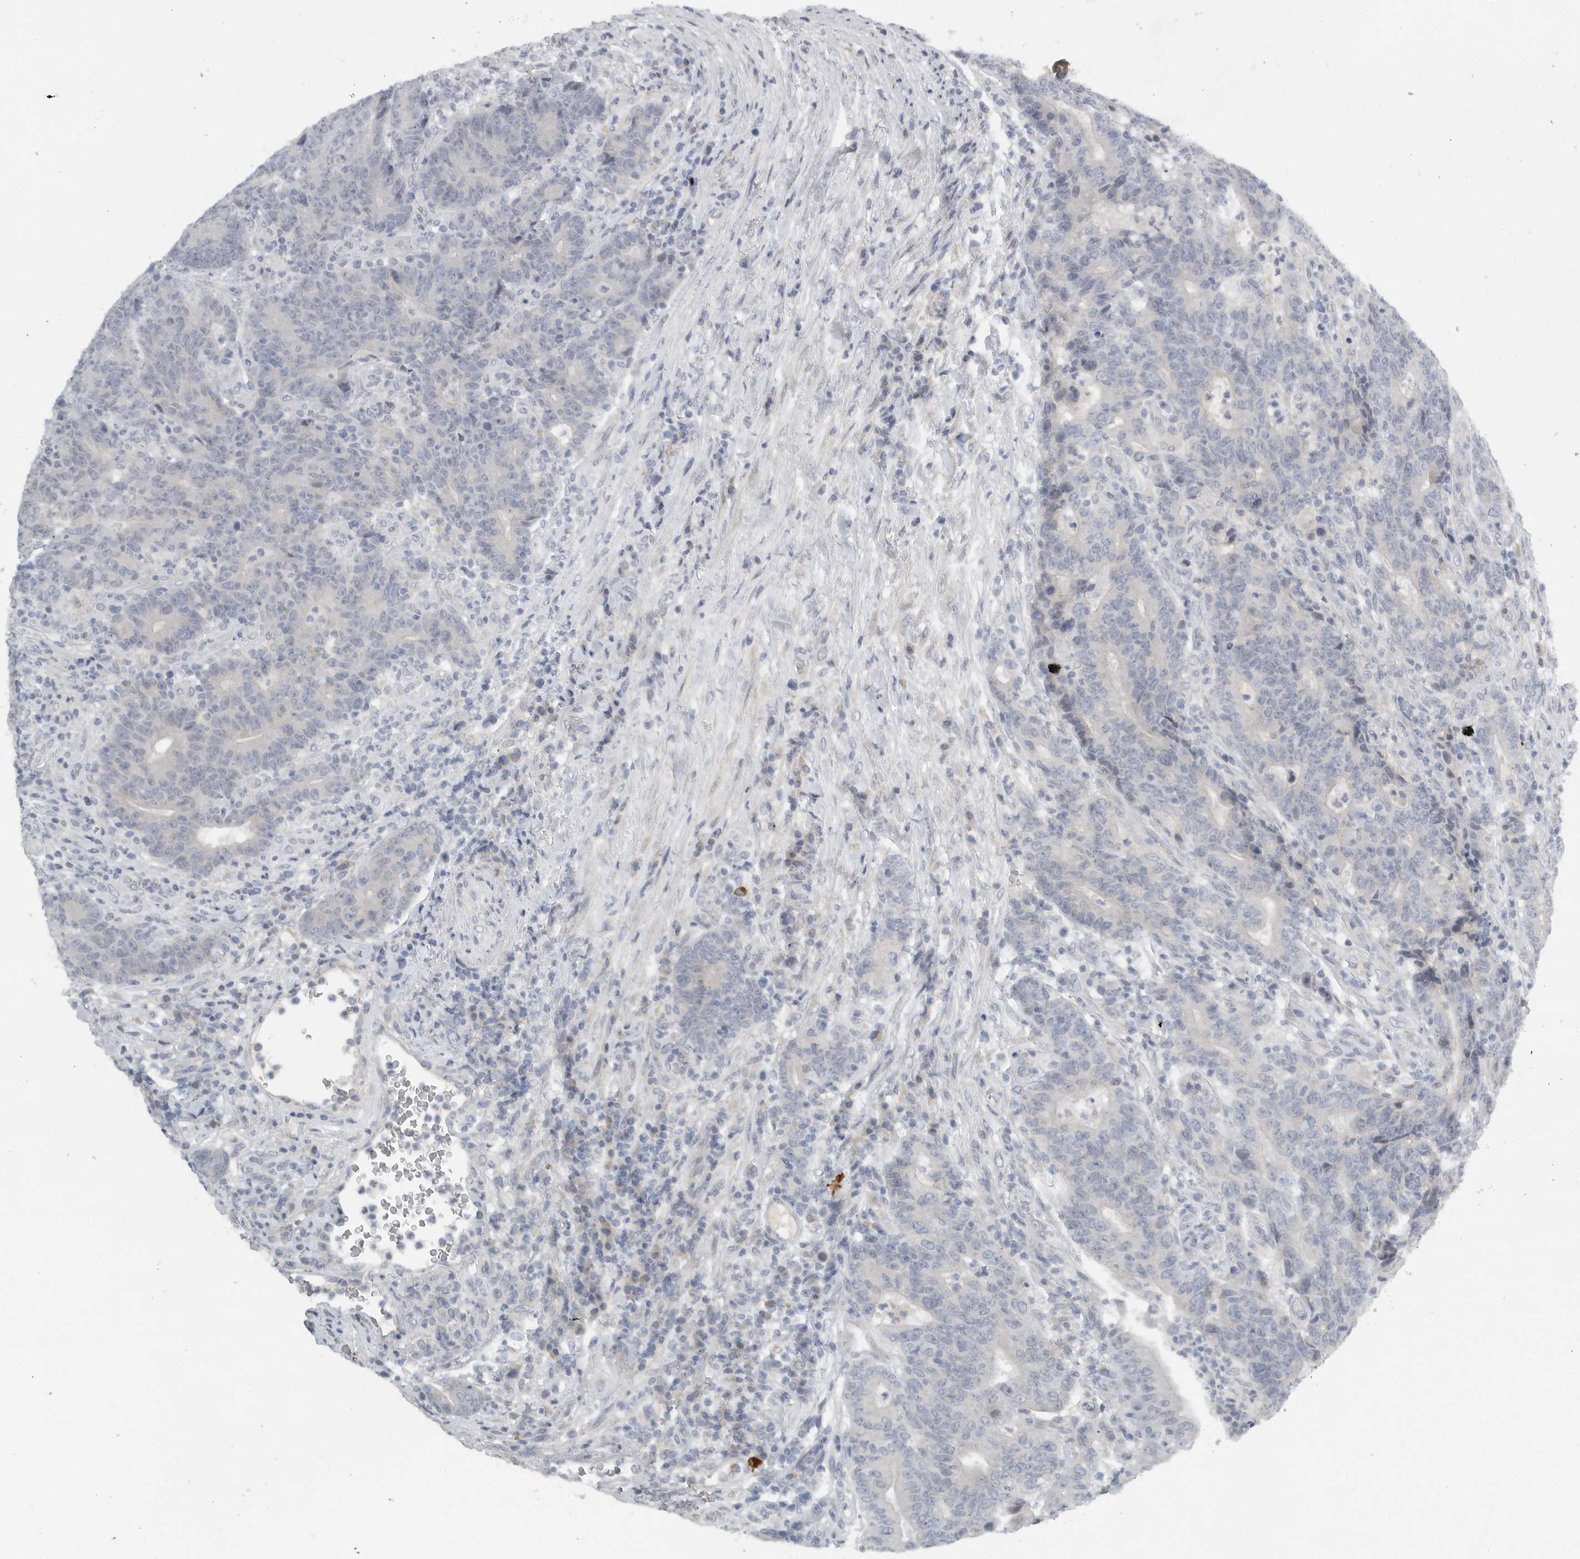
{"staining": {"intensity": "negative", "quantity": "none", "location": "none"}, "tissue": "colorectal cancer", "cell_type": "Tumor cells", "image_type": "cancer", "snomed": [{"axis": "morphology", "description": "Normal tissue, NOS"}, {"axis": "morphology", "description": "Adenocarcinoma, NOS"}, {"axis": "topography", "description": "Colon"}], "caption": "IHC histopathology image of neoplastic tissue: human colorectal adenocarcinoma stained with DAB shows no significant protein staining in tumor cells.", "gene": "PAM", "patient": {"sex": "female", "age": 75}}